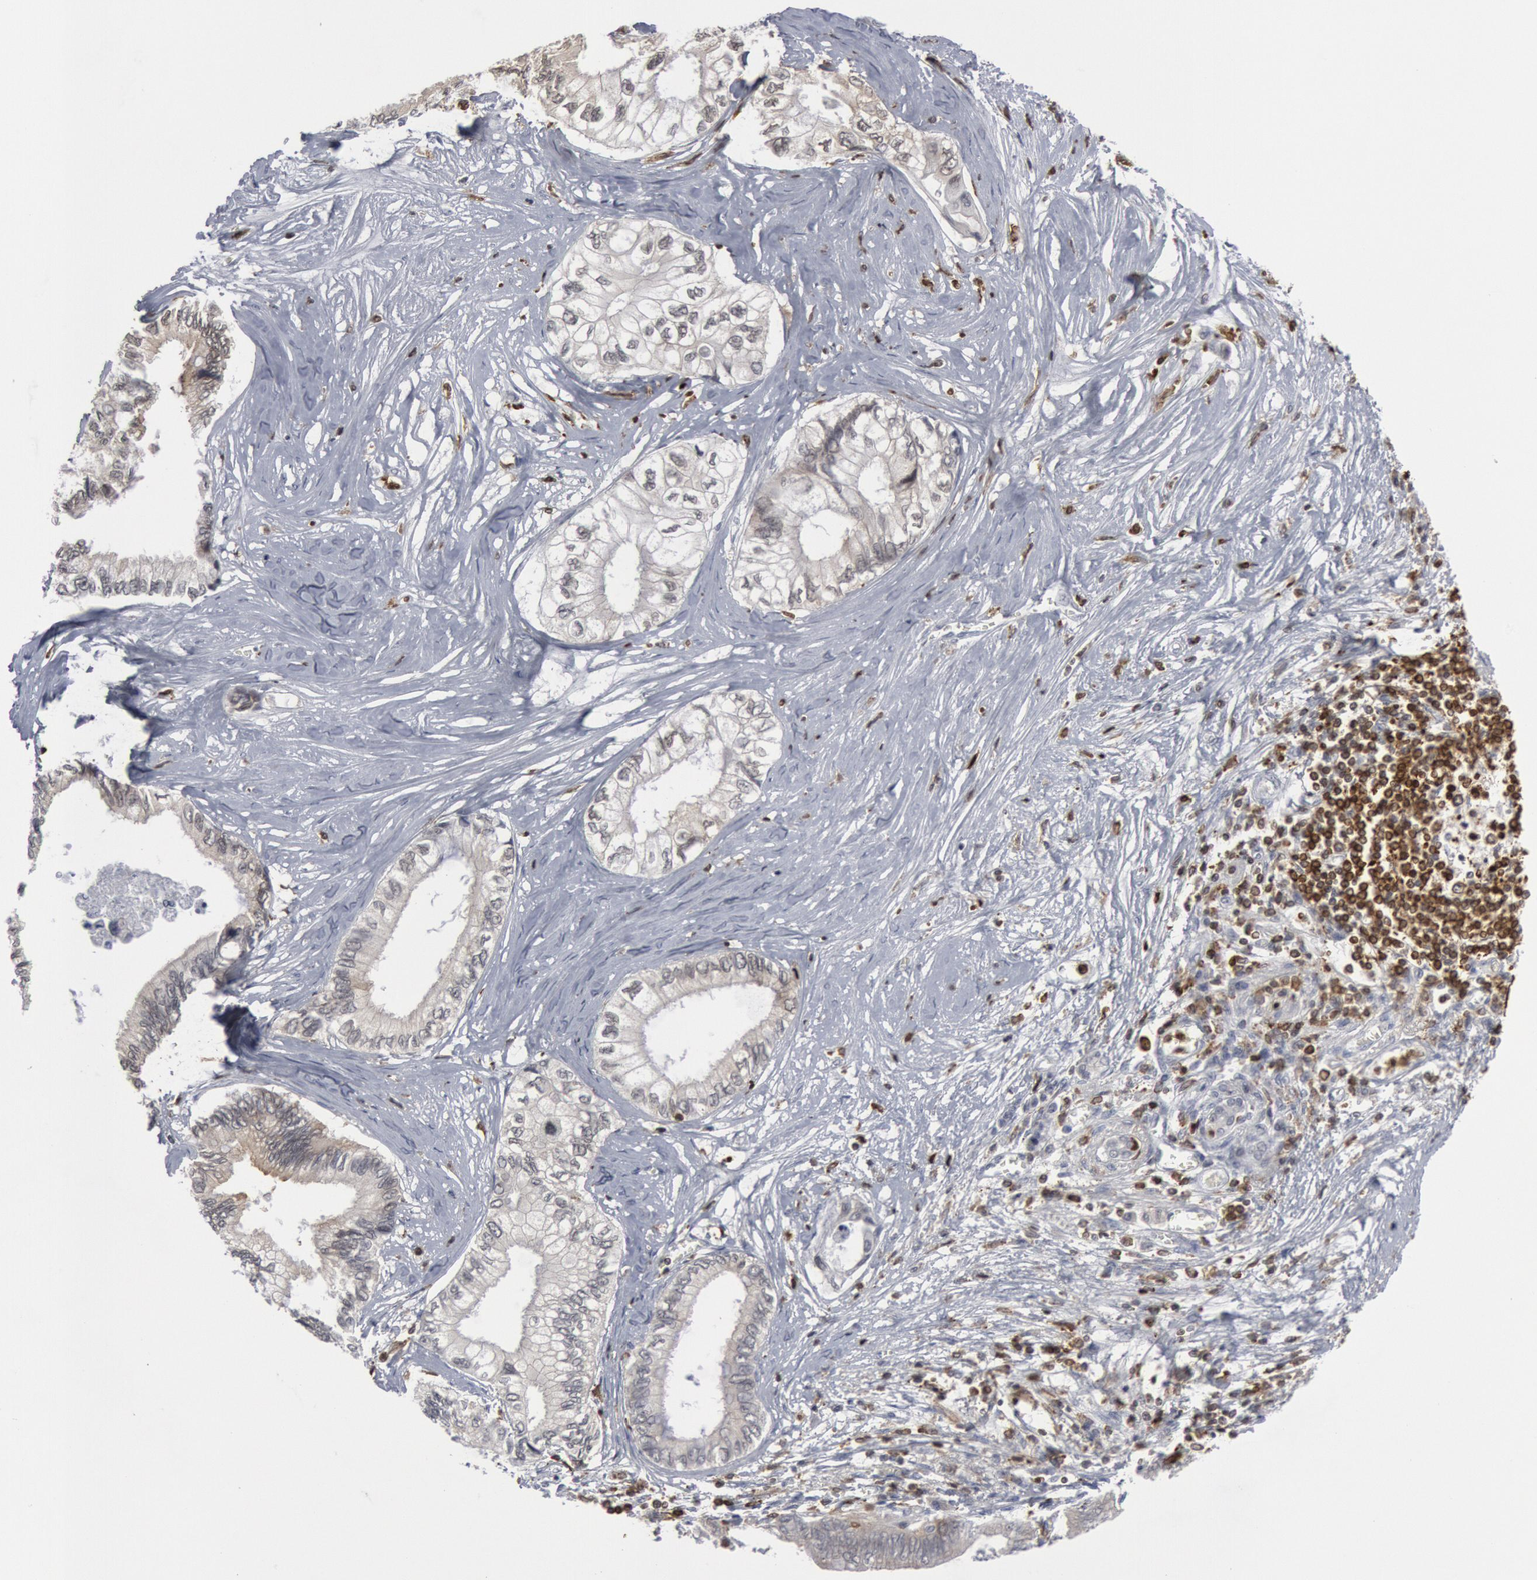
{"staining": {"intensity": "negative", "quantity": "none", "location": "none"}, "tissue": "pancreatic cancer", "cell_type": "Tumor cells", "image_type": "cancer", "snomed": [{"axis": "morphology", "description": "Adenocarcinoma, NOS"}, {"axis": "topography", "description": "Pancreas"}], "caption": "Adenocarcinoma (pancreatic) was stained to show a protein in brown. There is no significant positivity in tumor cells.", "gene": "PTPN6", "patient": {"sex": "female", "age": 66}}